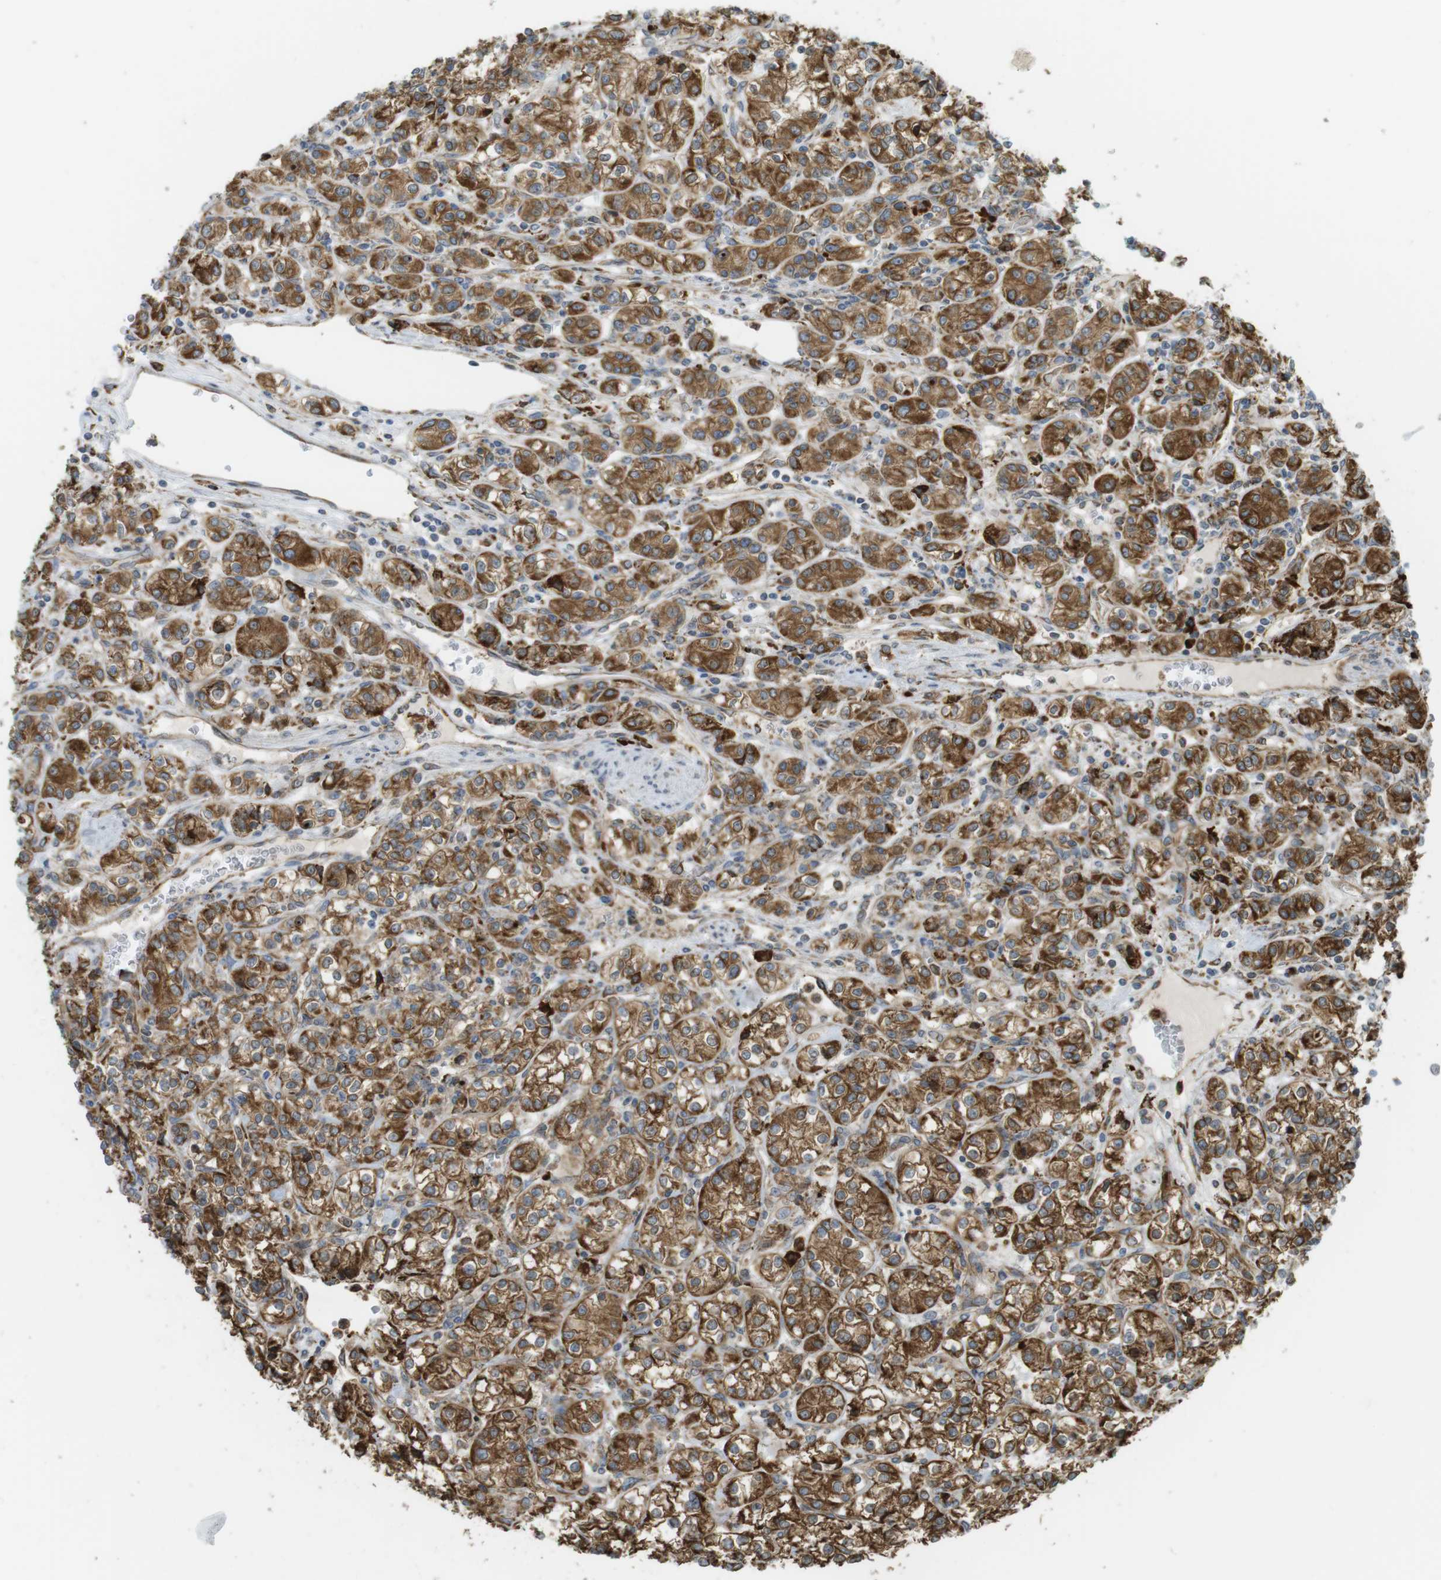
{"staining": {"intensity": "moderate", "quantity": ">75%", "location": "cytoplasmic/membranous"}, "tissue": "renal cancer", "cell_type": "Tumor cells", "image_type": "cancer", "snomed": [{"axis": "morphology", "description": "Adenocarcinoma, NOS"}, {"axis": "topography", "description": "Kidney"}], "caption": "Immunohistochemistry of human renal cancer reveals medium levels of moderate cytoplasmic/membranous positivity in approximately >75% of tumor cells. The protein of interest is stained brown, and the nuclei are stained in blue (DAB (3,3'-diaminobenzidine) IHC with brightfield microscopy, high magnification).", "gene": "MBOAT2", "patient": {"sex": "male", "age": 77}}